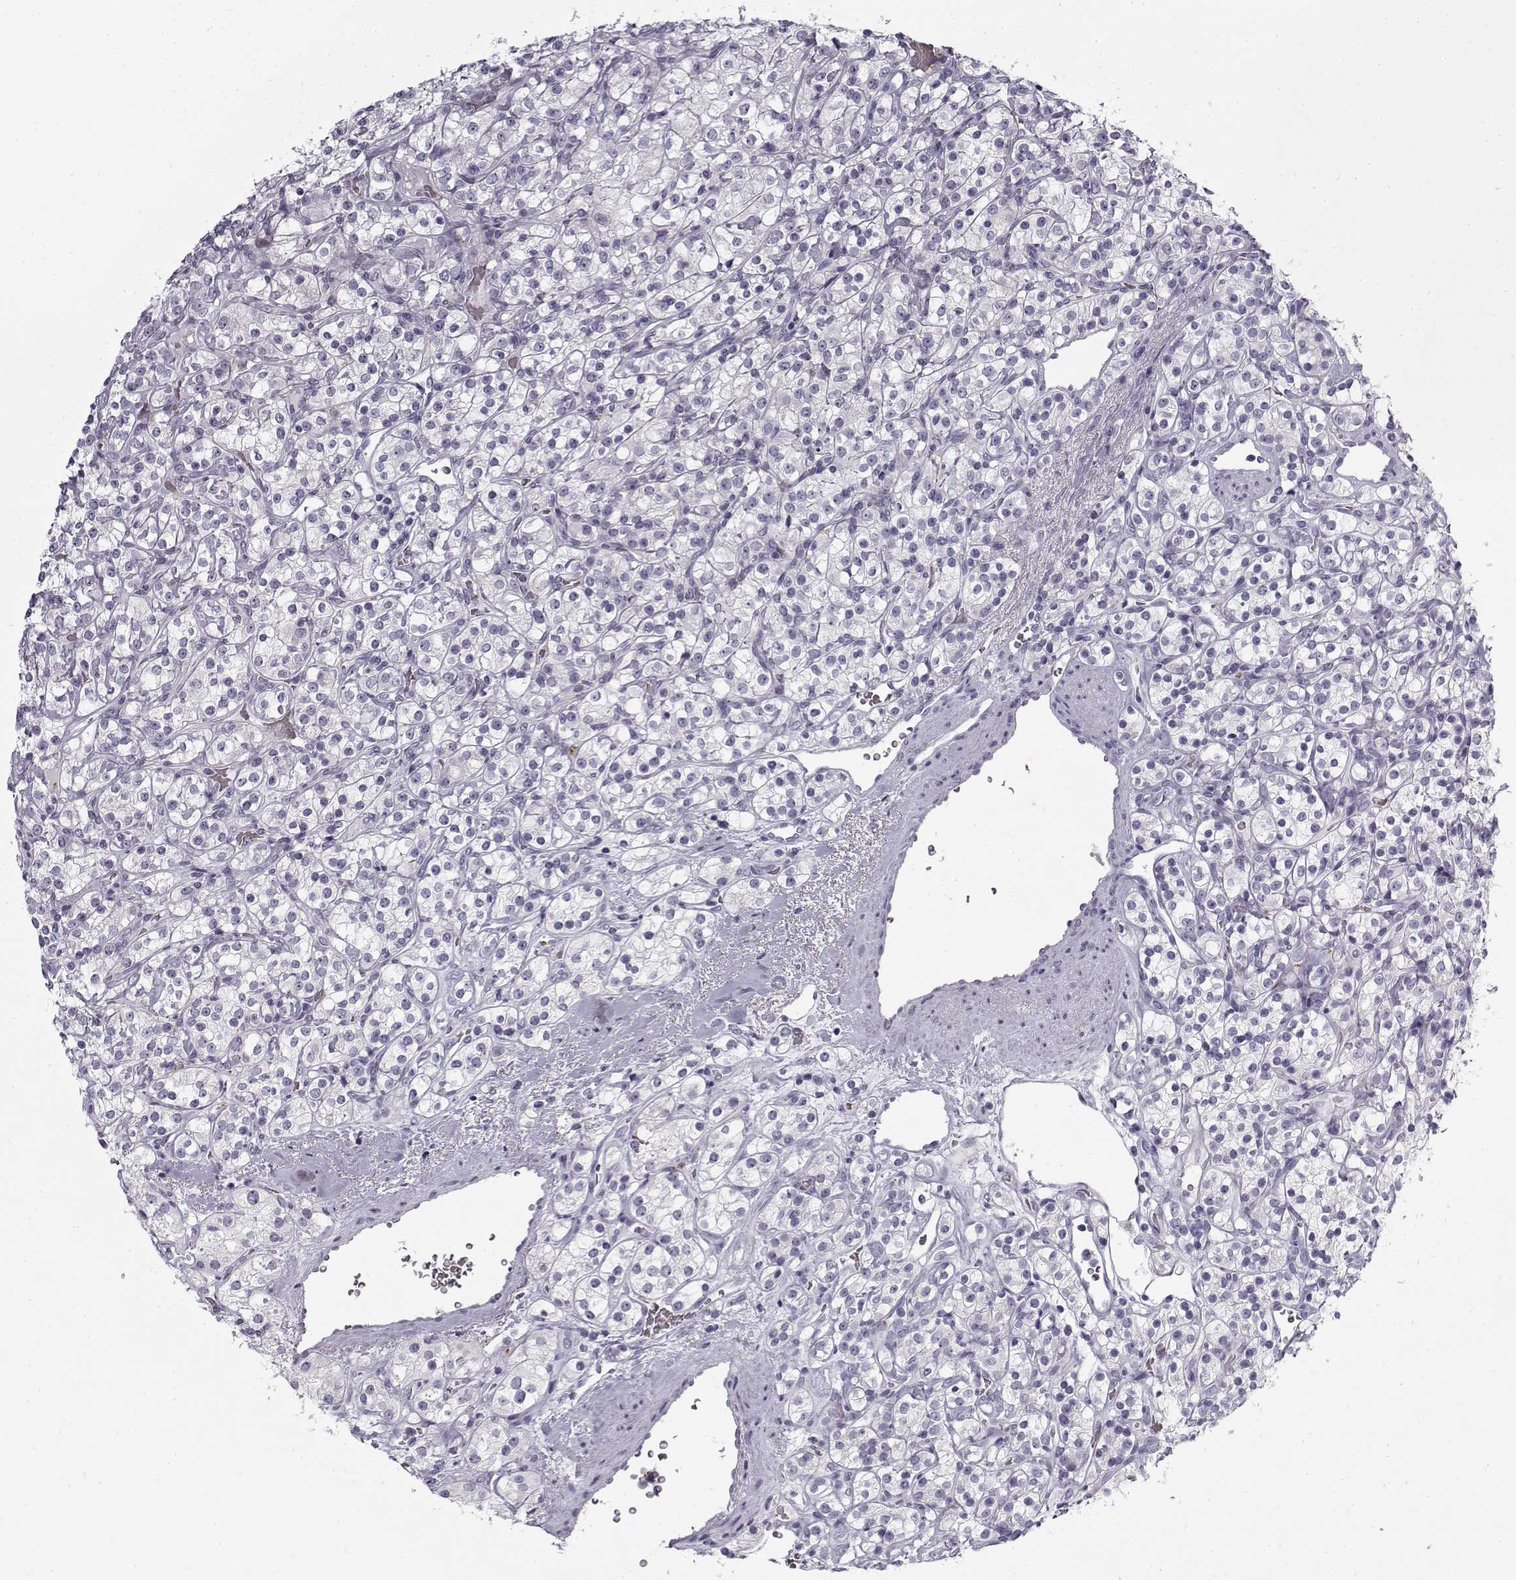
{"staining": {"intensity": "negative", "quantity": "none", "location": "none"}, "tissue": "renal cancer", "cell_type": "Tumor cells", "image_type": "cancer", "snomed": [{"axis": "morphology", "description": "Adenocarcinoma, NOS"}, {"axis": "topography", "description": "Kidney"}], "caption": "DAB (3,3'-diaminobenzidine) immunohistochemical staining of renal cancer reveals no significant expression in tumor cells.", "gene": "SNCA", "patient": {"sex": "male", "age": 77}}